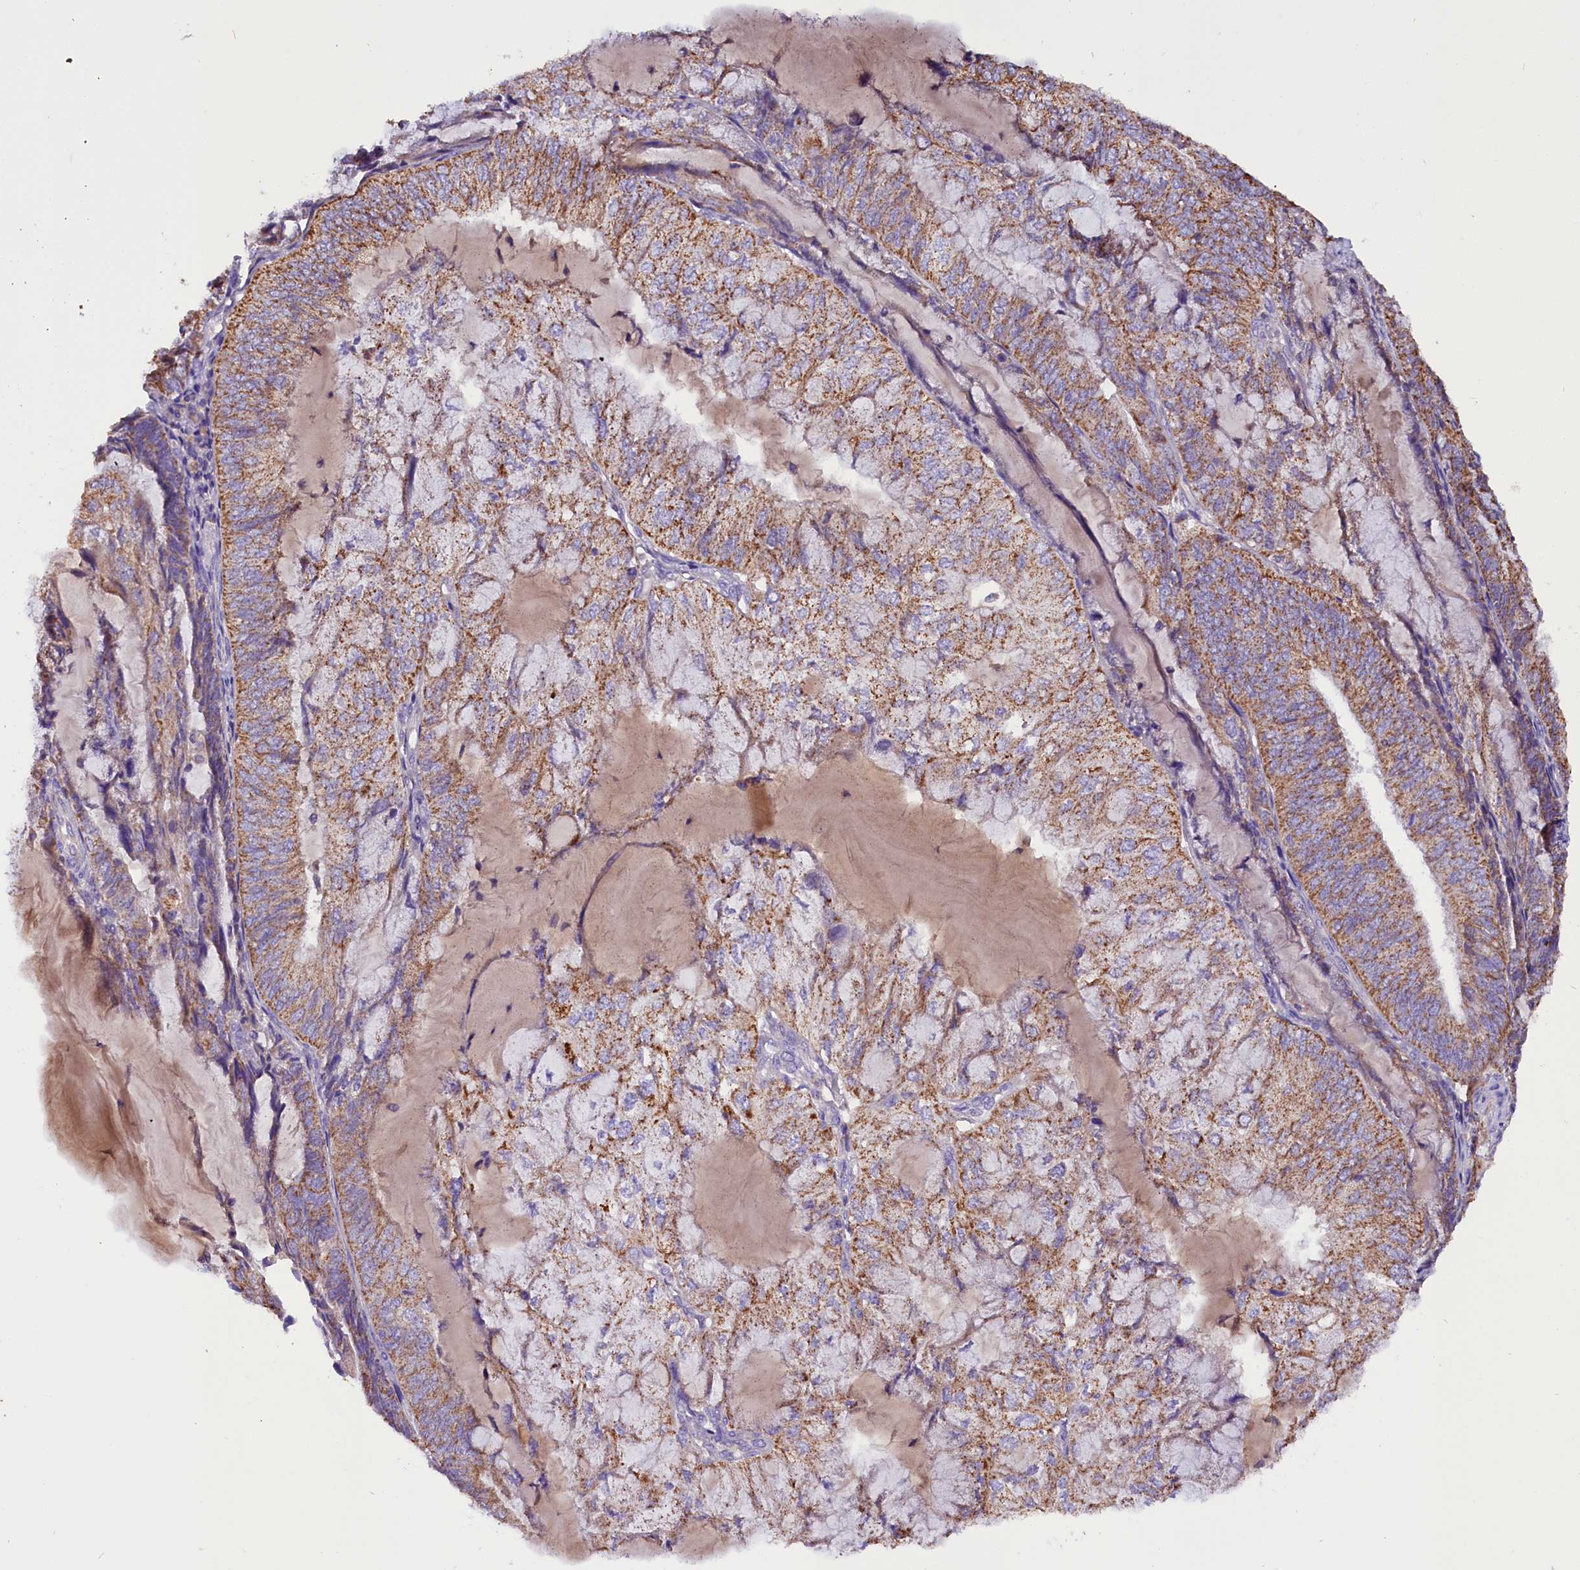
{"staining": {"intensity": "moderate", "quantity": ">75%", "location": "cytoplasmic/membranous"}, "tissue": "endometrial cancer", "cell_type": "Tumor cells", "image_type": "cancer", "snomed": [{"axis": "morphology", "description": "Adenocarcinoma, NOS"}, {"axis": "topography", "description": "Endometrium"}], "caption": "The immunohistochemical stain highlights moderate cytoplasmic/membranous staining in tumor cells of endometrial cancer tissue. (brown staining indicates protein expression, while blue staining denotes nuclei).", "gene": "SIX5", "patient": {"sex": "female", "age": 81}}